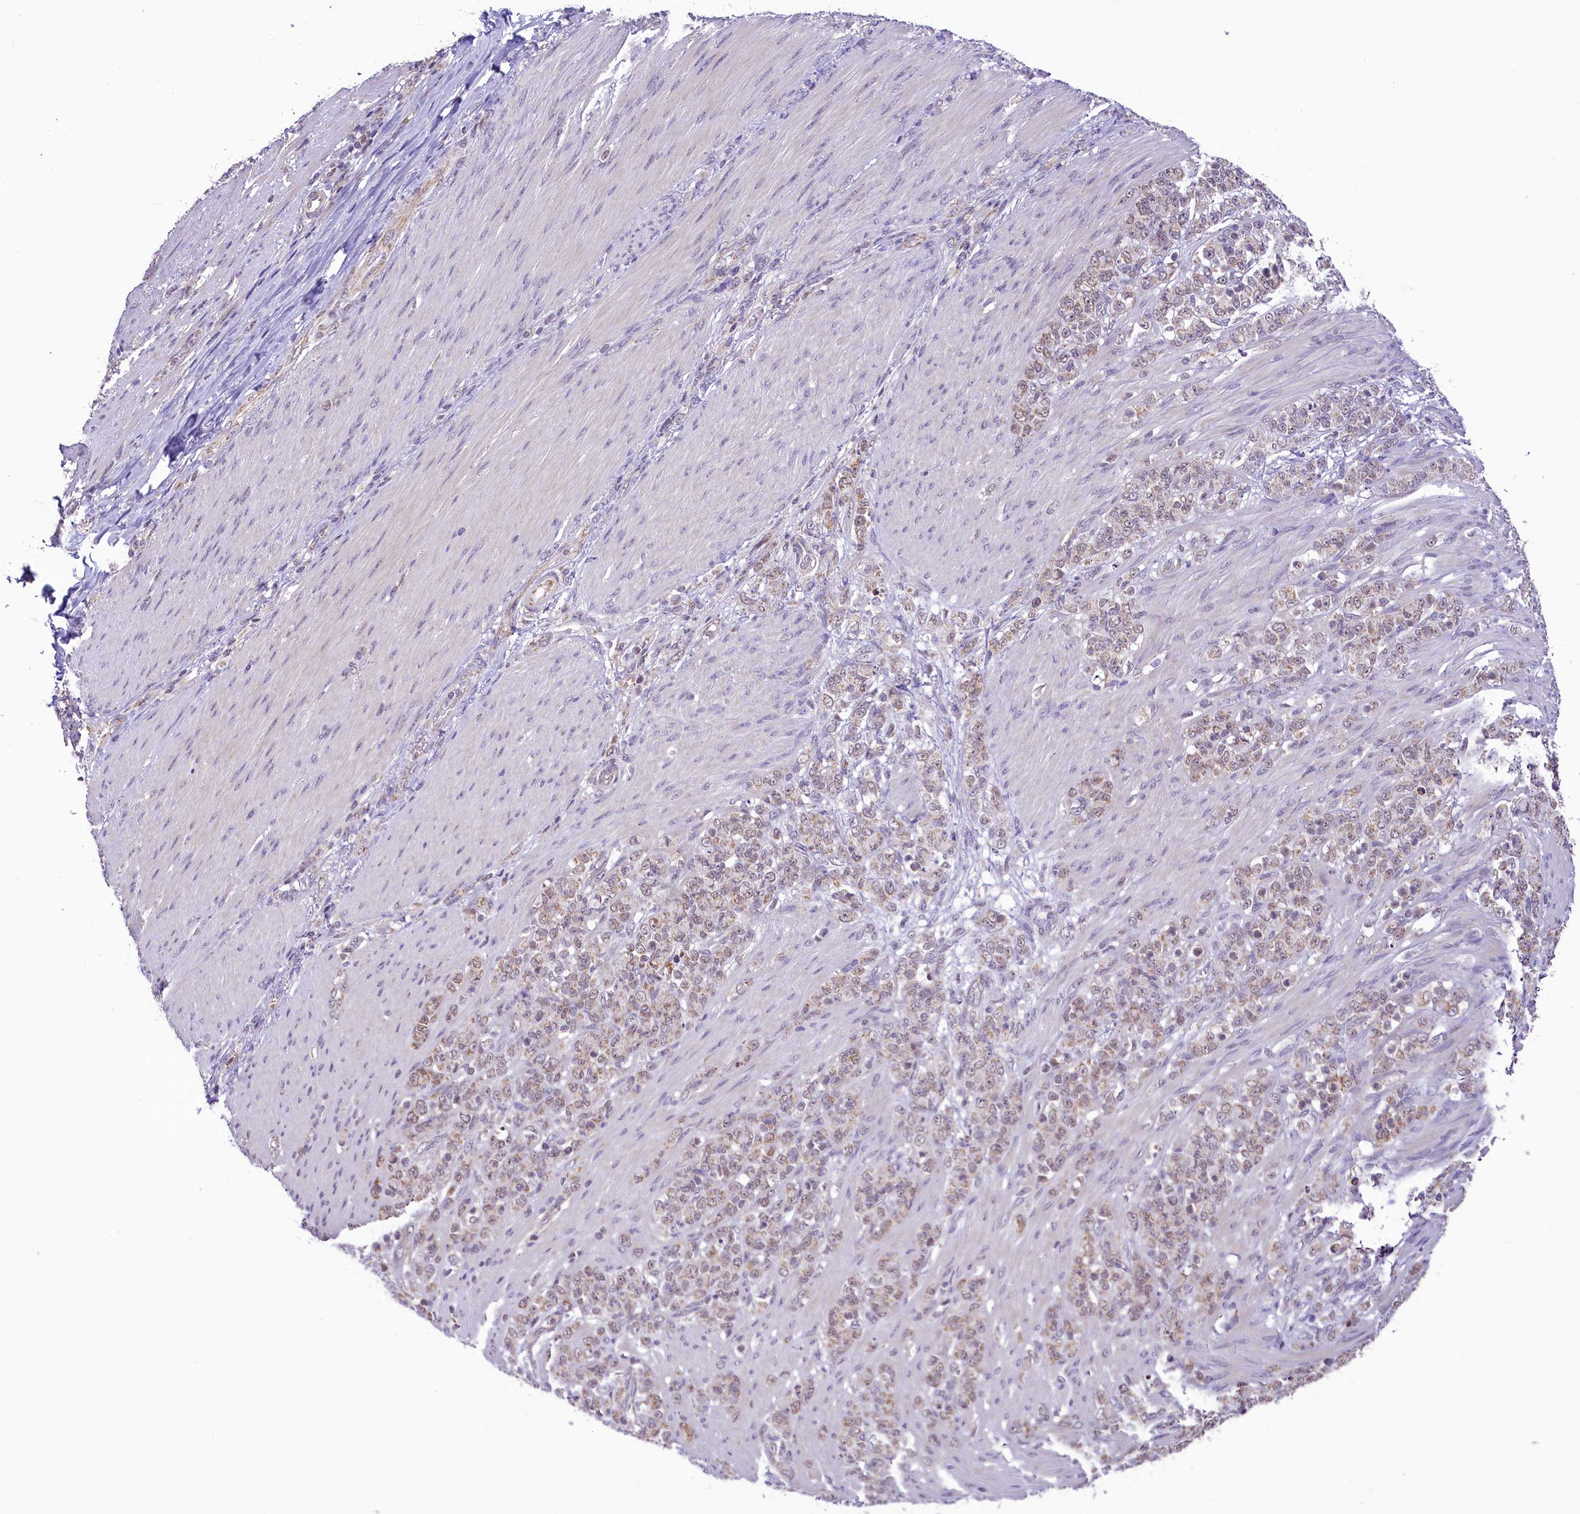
{"staining": {"intensity": "weak", "quantity": "25%-75%", "location": "cytoplasmic/membranous,nuclear"}, "tissue": "stomach cancer", "cell_type": "Tumor cells", "image_type": "cancer", "snomed": [{"axis": "morphology", "description": "Adenocarcinoma, NOS"}, {"axis": "topography", "description": "Stomach"}], "caption": "Protein expression analysis of stomach cancer shows weak cytoplasmic/membranous and nuclear positivity in about 25%-75% of tumor cells.", "gene": "PAF1", "patient": {"sex": "female", "age": 79}}